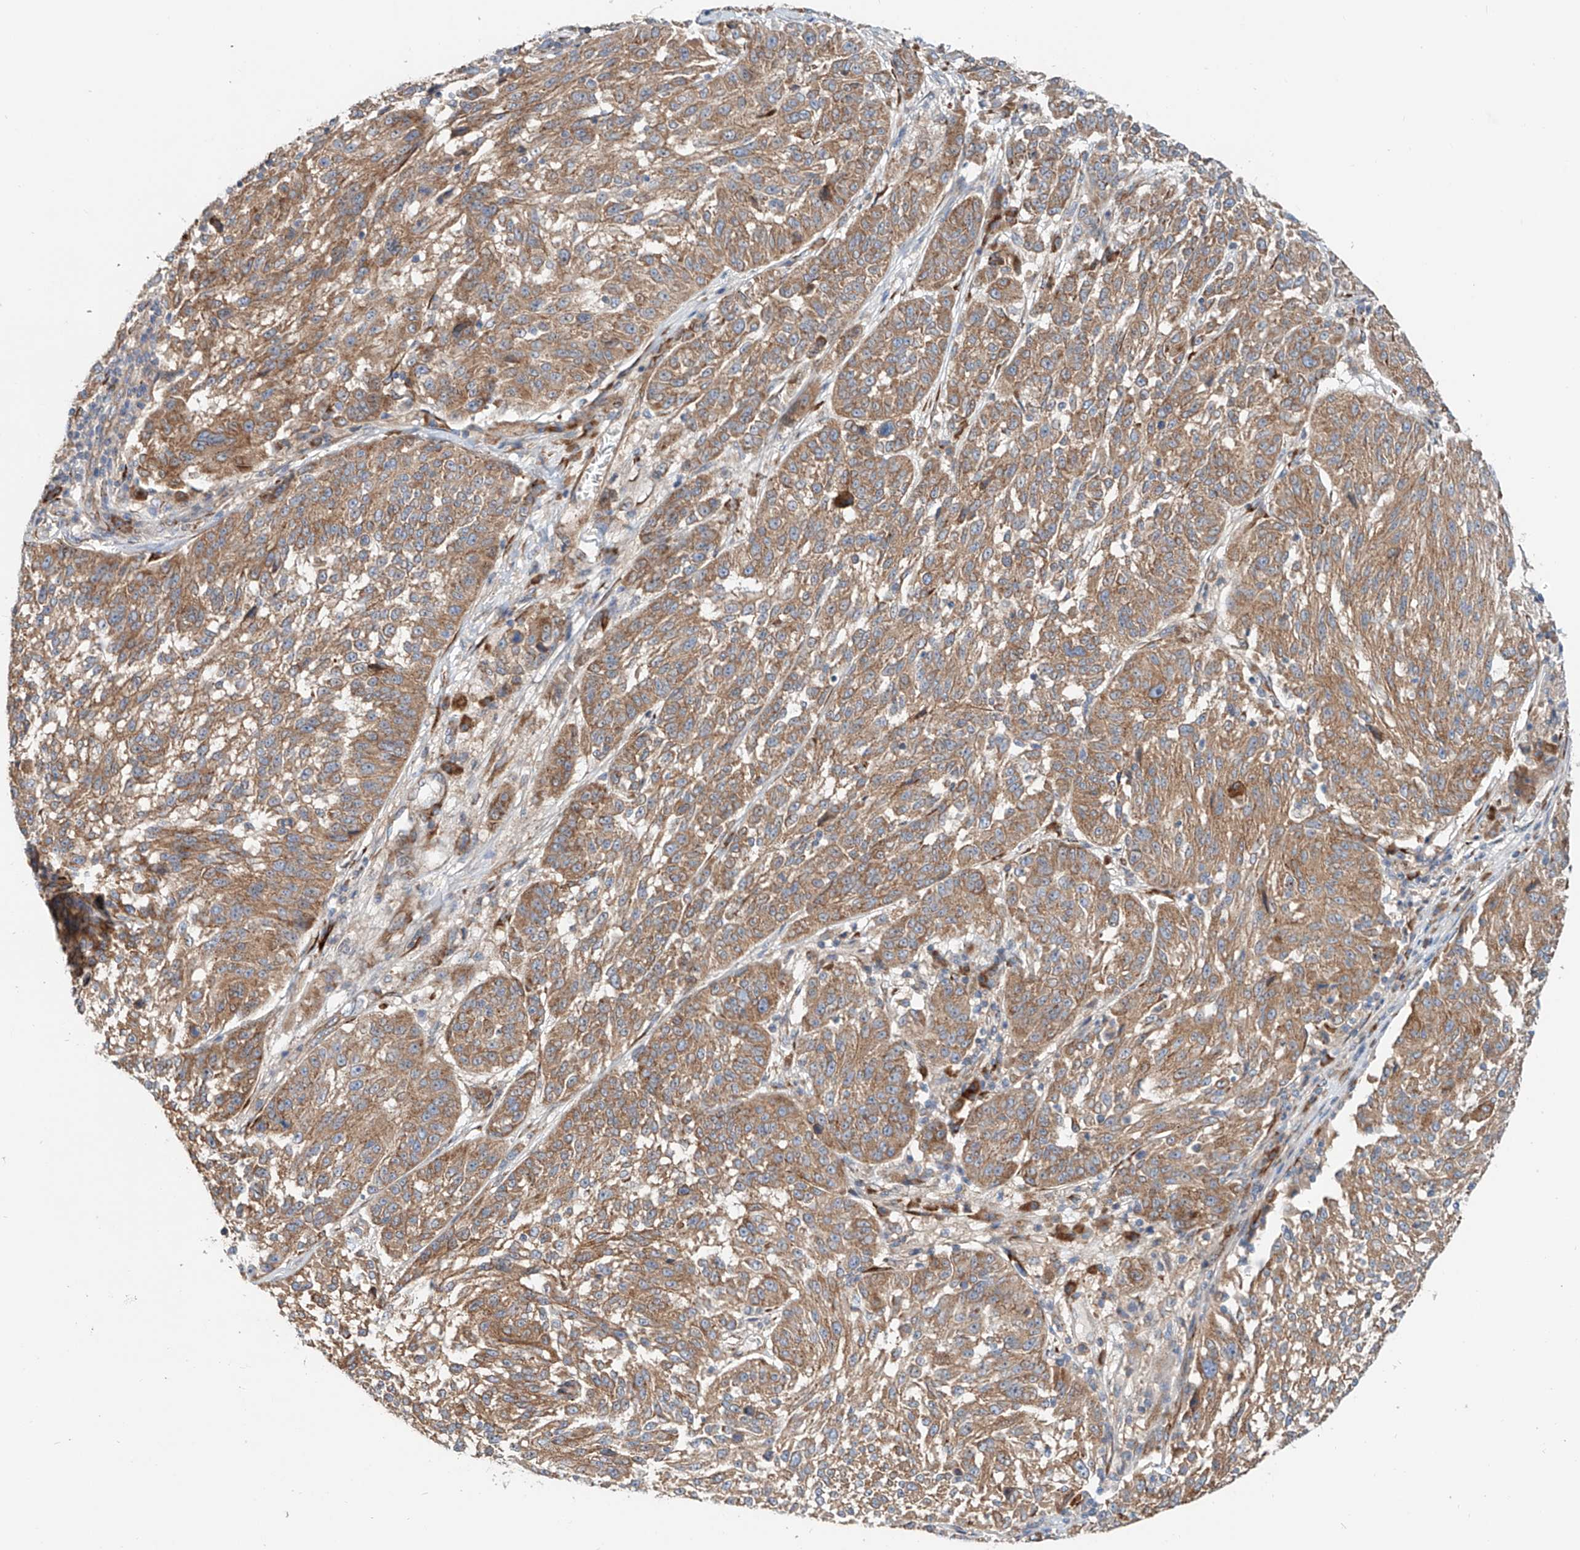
{"staining": {"intensity": "moderate", "quantity": ">75%", "location": "cytoplasmic/membranous"}, "tissue": "melanoma", "cell_type": "Tumor cells", "image_type": "cancer", "snomed": [{"axis": "morphology", "description": "Malignant melanoma, NOS"}, {"axis": "topography", "description": "Skin"}], "caption": "High-magnification brightfield microscopy of melanoma stained with DAB (brown) and counterstained with hematoxylin (blue). tumor cells exhibit moderate cytoplasmic/membranous expression is seen in approximately>75% of cells. (DAB (3,3'-diaminobenzidine) IHC, brown staining for protein, blue staining for nuclei).", "gene": "SNAP29", "patient": {"sex": "male", "age": 53}}